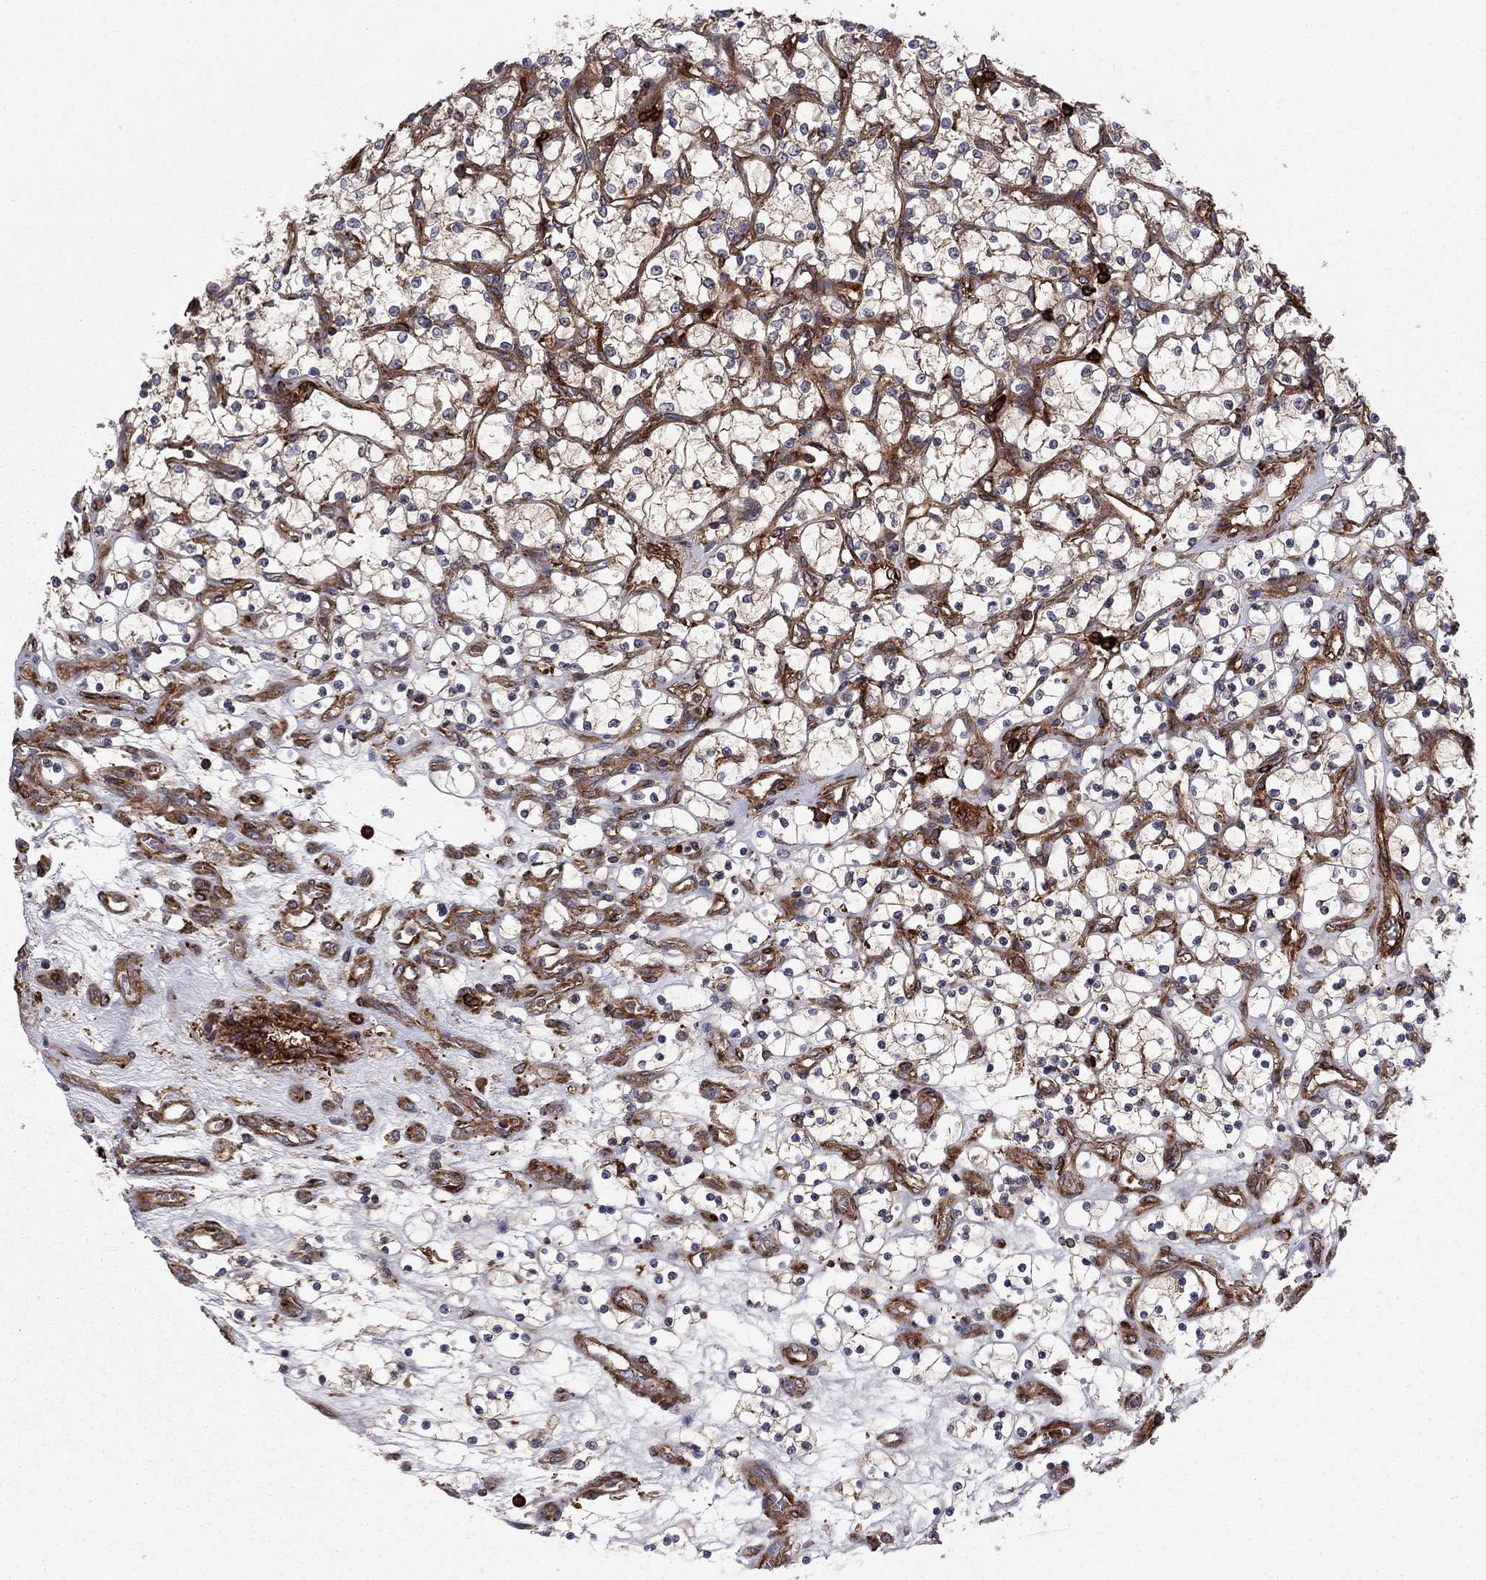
{"staining": {"intensity": "weak", "quantity": "25%-75%", "location": "cytoplasmic/membranous"}, "tissue": "renal cancer", "cell_type": "Tumor cells", "image_type": "cancer", "snomed": [{"axis": "morphology", "description": "Adenocarcinoma, NOS"}, {"axis": "topography", "description": "Kidney"}], "caption": "Protein expression analysis of renal adenocarcinoma shows weak cytoplasmic/membranous positivity in approximately 25%-75% of tumor cells.", "gene": "EHBP1L1", "patient": {"sex": "female", "age": 69}}